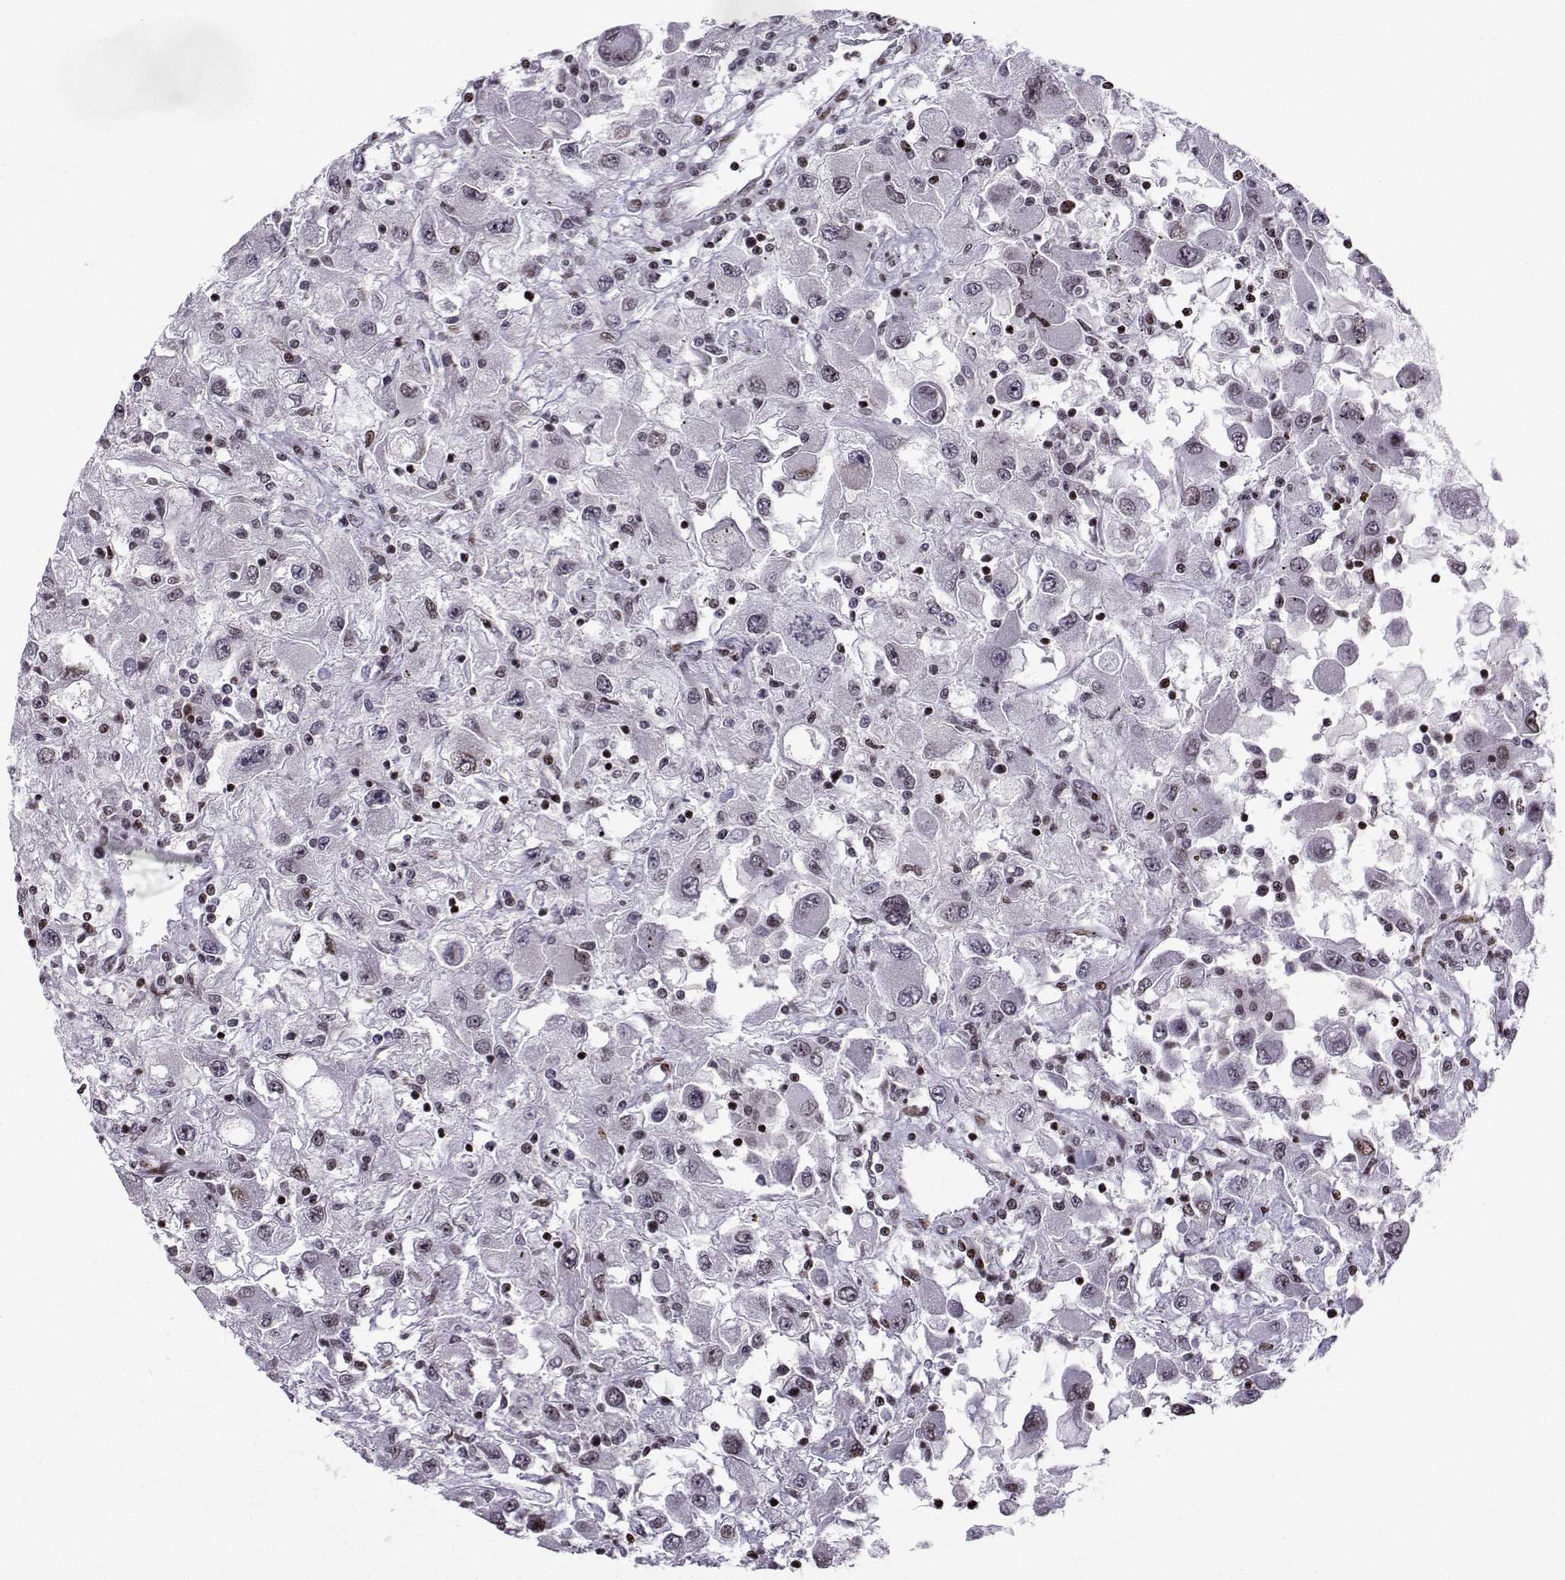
{"staining": {"intensity": "negative", "quantity": "none", "location": "none"}, "tissue": "renal cancer", "cell_type": "Tumor cells", "image_type": "cancer", "snomed": [{"axis": "morphology", "description": "Adenocarcinoma, NOS"}, {"axis": "topography", "description": "Kidney"}], "caption": "IHC of renal adenocarcinoma demonstrates no expression in tumor cells.", "gene": "ZNF19", "patient": {"sex": "female", "age": 67}}